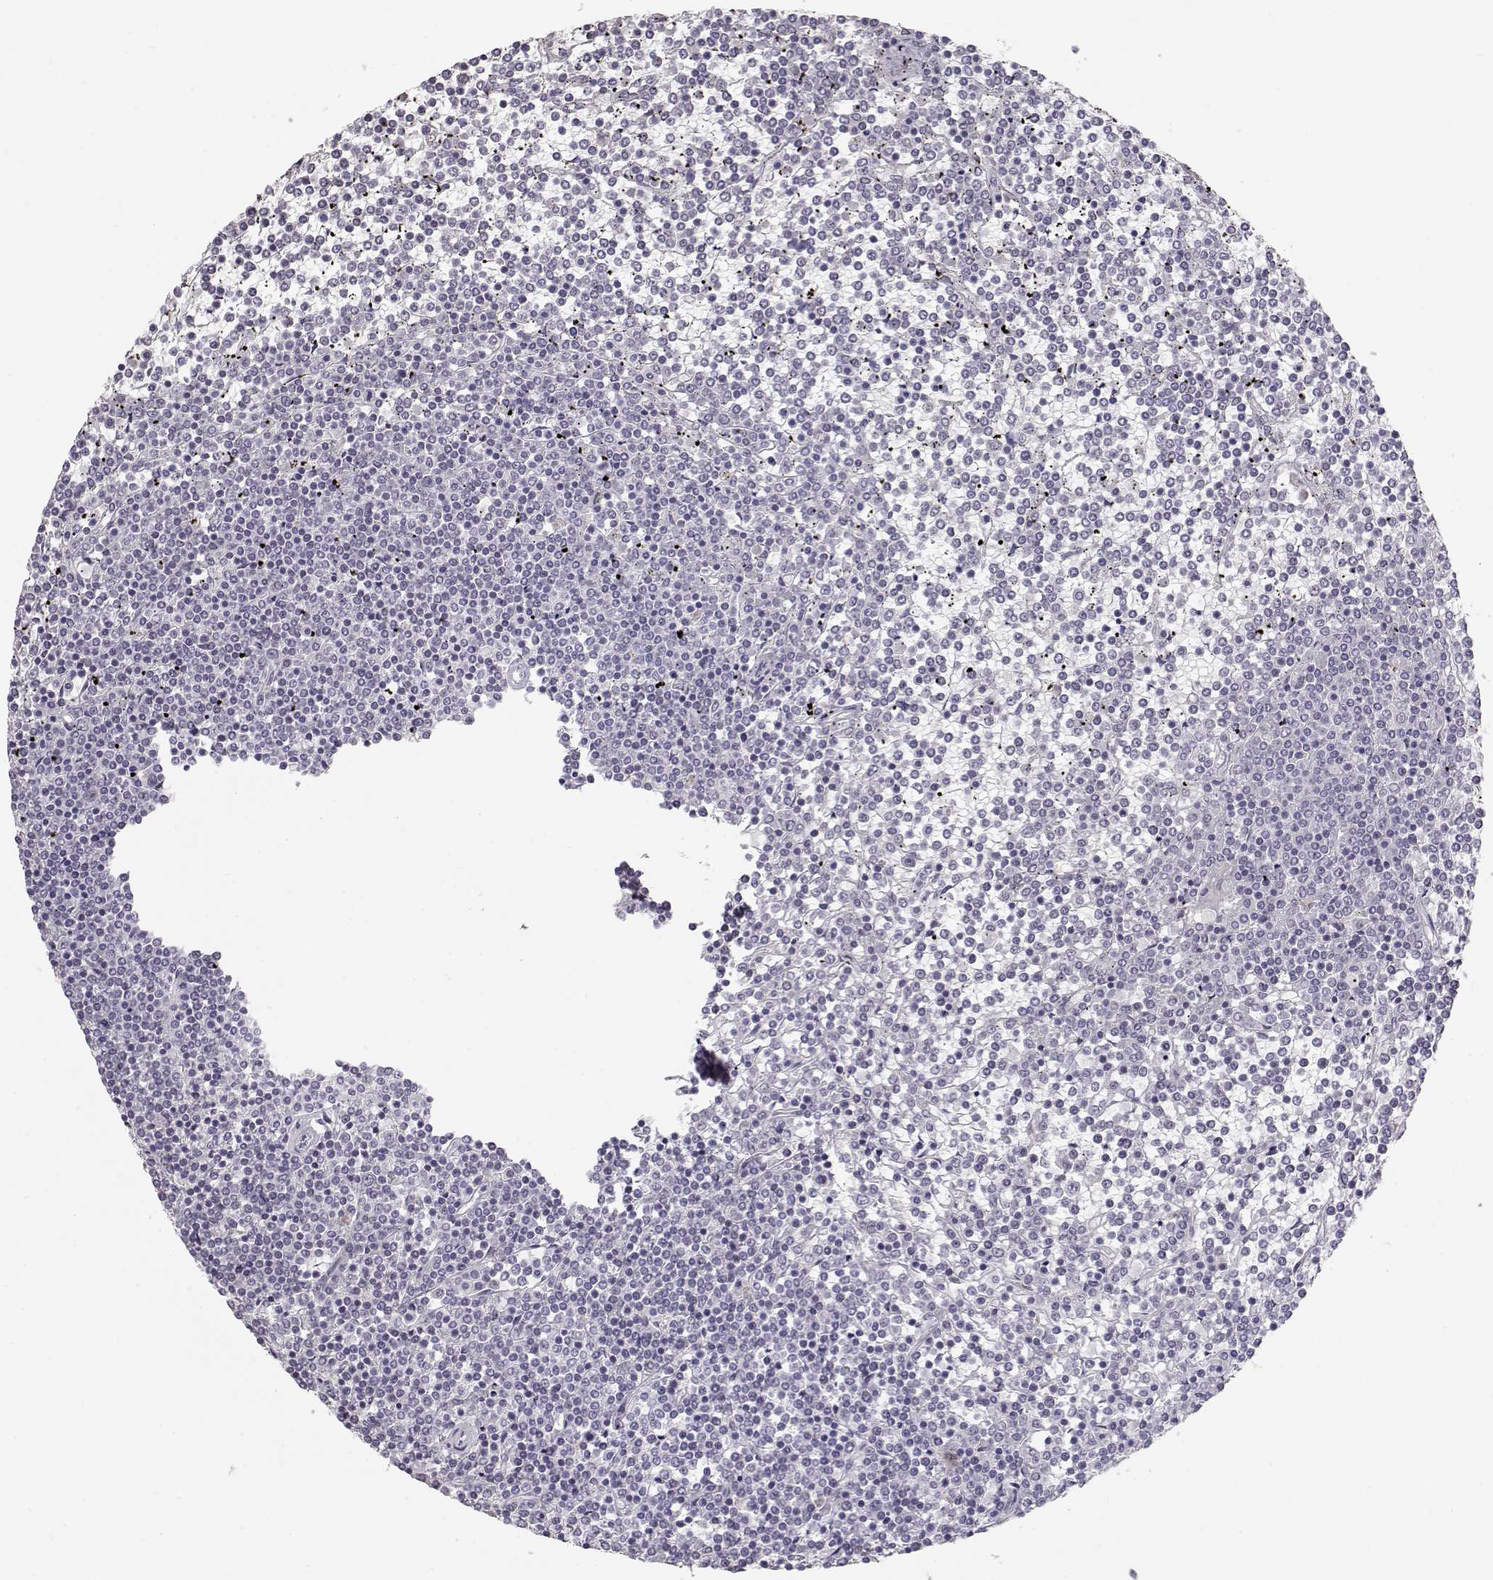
{"staining": {"intensity": "negative", "quantity": "none", "location": "none"}, "tissue": "lymphoma", "cell_type": "Tumor cells", "image_type": "cancer", "snomed": [{"axis": "morphology", "description": "Malignant lymphoma, non-Hodgkin's type, Low grade"}, {"axis": "topography", "description": "Spleen"}], "caption": "An immunohistochemistry micrograph of malignant lymphoma, non-Hodgkin's type (low-grade) is shown. There is no staining in tumor cells of malignant lymphoma, non-Hodgkin's type (low-grade).", "gene": "FAM205A", "patient": {"sex": "female", "age": 19}}